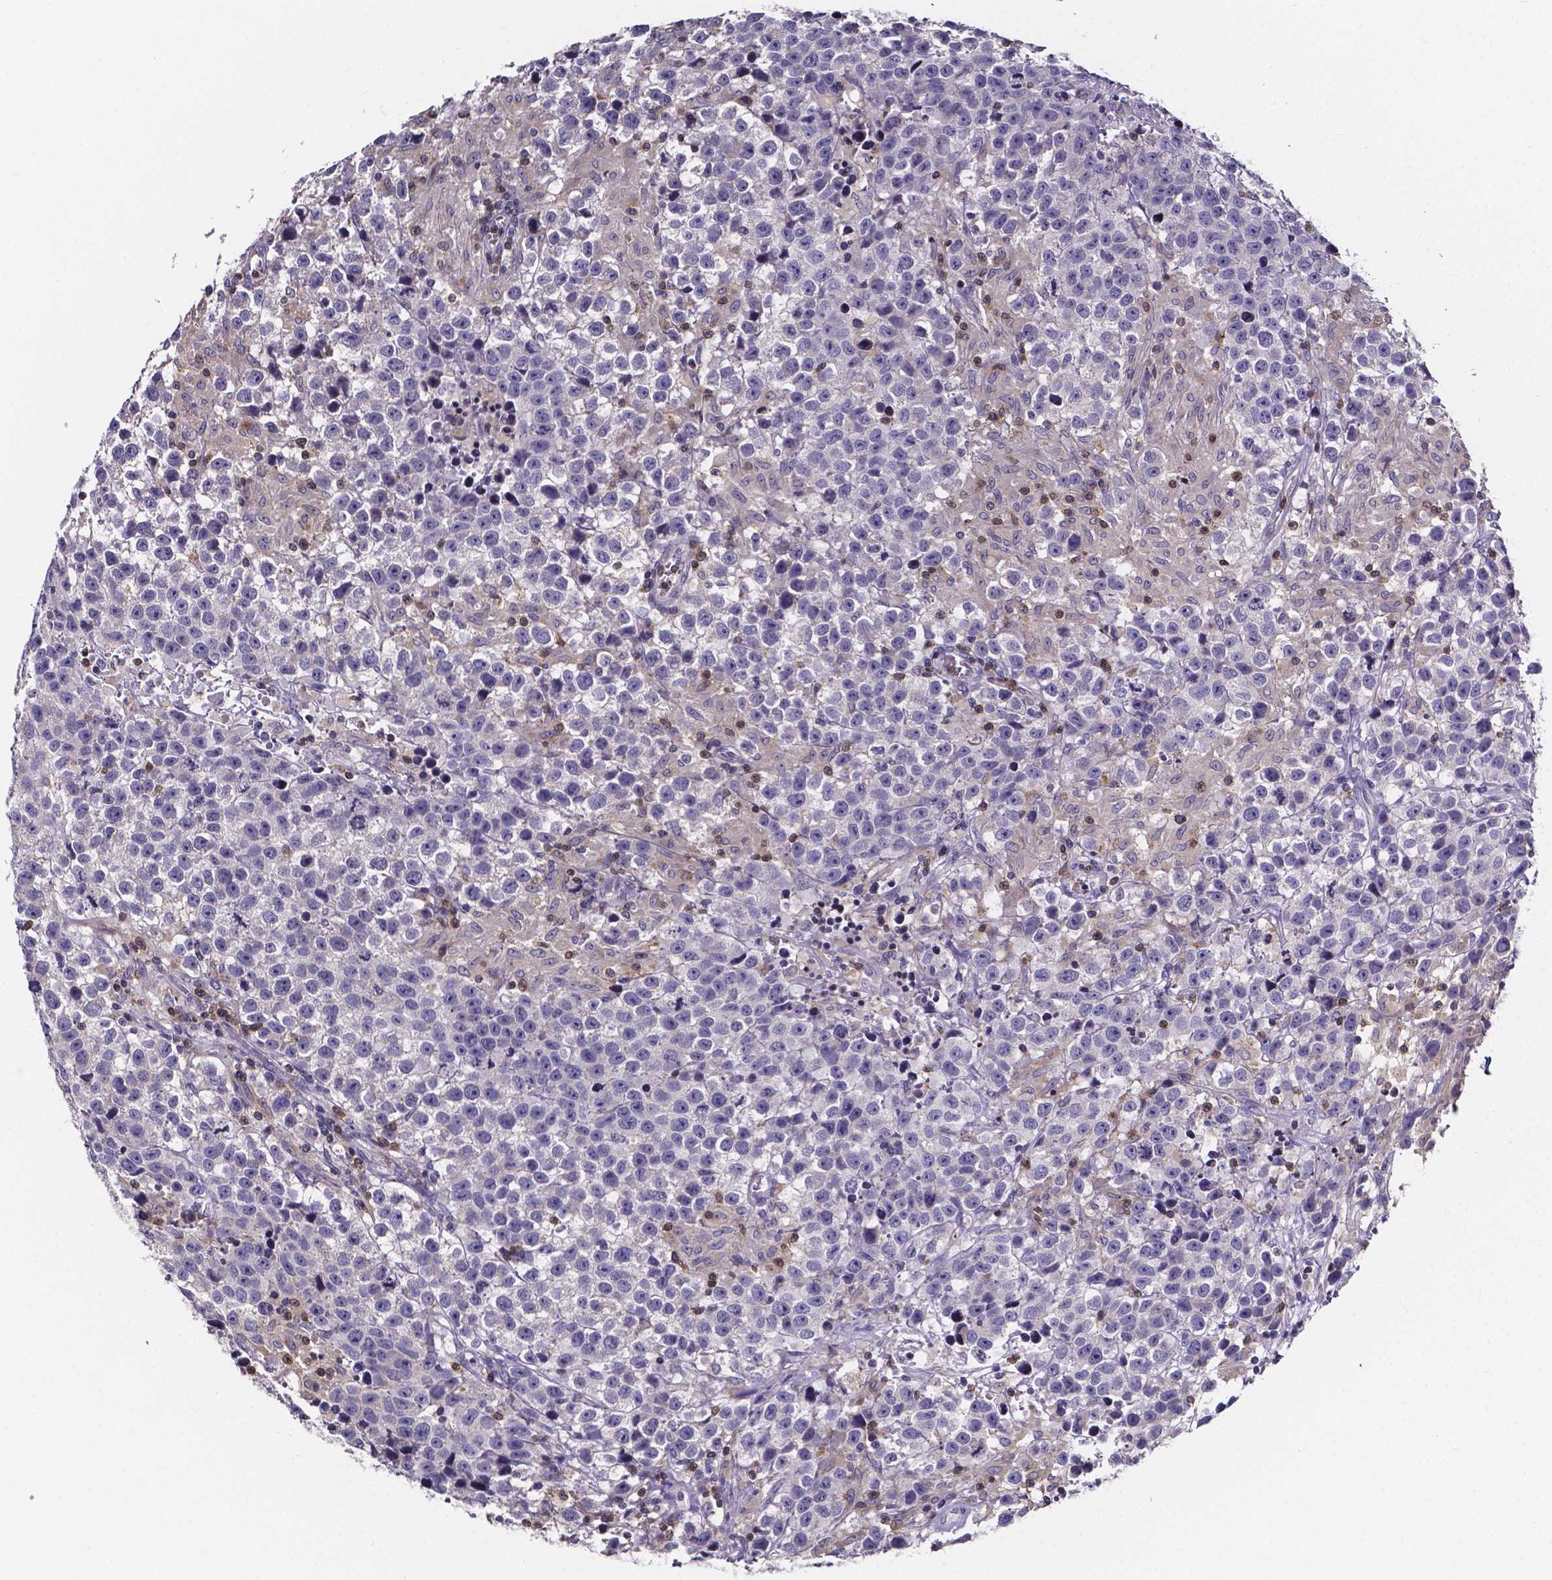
{"staining": {"intensity": "negative", "quantity": "none", "location": "none"}, "tissue": "testis cancer", "cell_type": "Tumor cells", "image_type": "cancer", "snomed": [{"axis": "morphology", "description": "Seminoma, NOS"}, {"axis": "topography", "description": "Testis"}], "caption": "The immunohistochemistry photomicrograph has no significant staining in tumor cells of testis cancer (seminoma) tissue.", "gene": "THEMIS", "patient": {"sex": "male", "age": 43}}